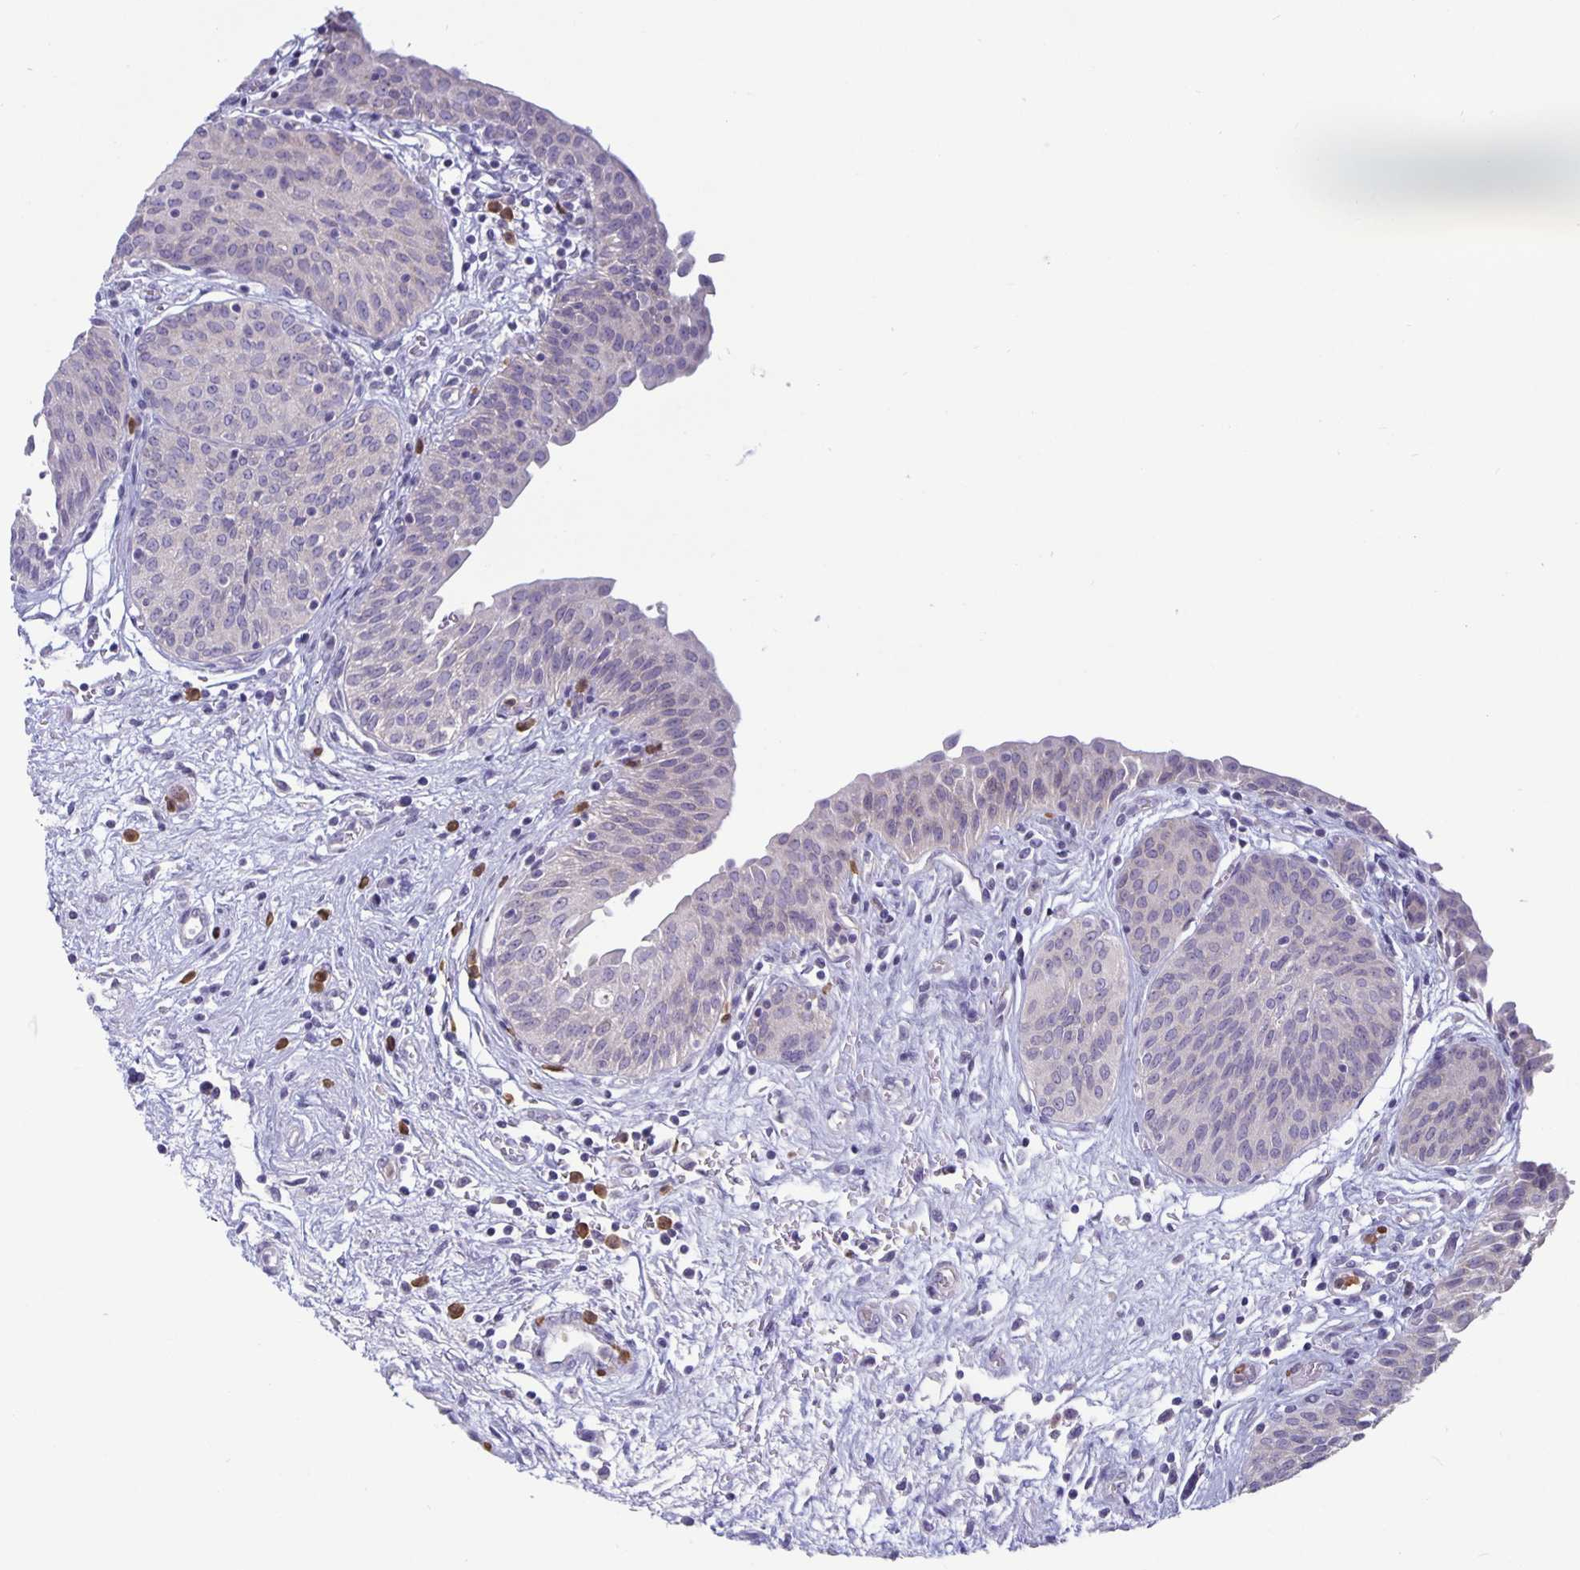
{"staining": {"intensity": "negative", "quantity": "none", "location": "none"}, "tissue": "urinary bladder", "cell_type": "Urothelial cells", "image_type": "normal", "snomed": [{"axis": "morphology", "description": "Normal tissue, NOS"}, {"axis": "topography", "description": "Urinary bladder"}], "caption": "This is a photomicrograph of immunohistochemistry (IHC) staining of unremarkable urinary bladder, which shows no staining in urothelial cells.", "gene": "PLCB3", "patient": {"sex": "male", "age": 68}}